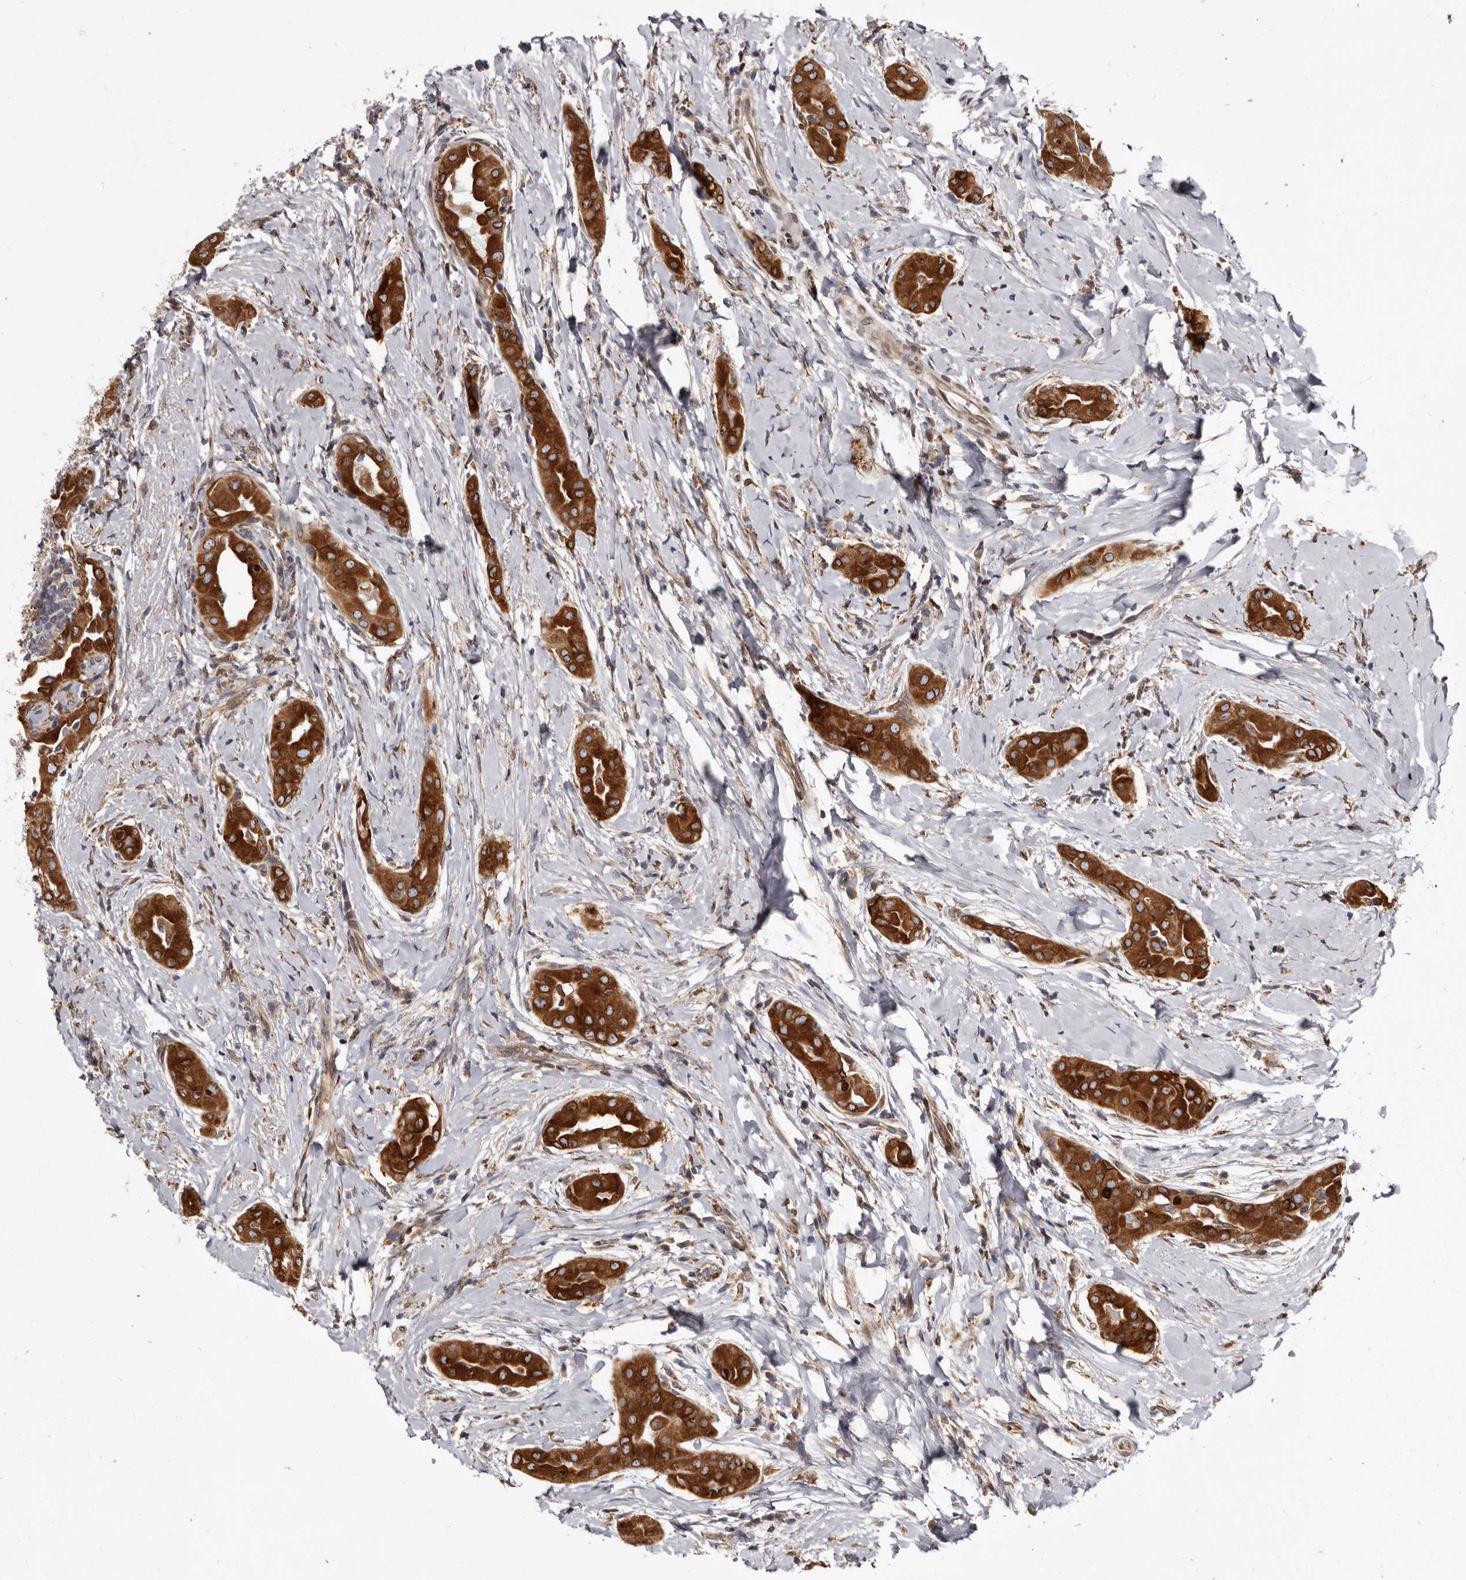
{"staining": {"intensity": "strong", "quantity": ">75%", "location": "cytoplasmic/membranous"}, "tissue": "thyroid cancer", "cell_type": "Tumor cells", "image_type": "cancer", "snomed": [{"axis": "morphology", "description": "Papillary adenocarcinoma, NOS"}, {"axis": "topography", "description": "Thyroid gland"}], "caption": "IHC staining of thyroid cancer, which displays high levels of strong cytoplasmic/membranous staining in about >75% of tumor cells indicating strong cytoplasmic/membranous protein expression. The staining was performed using DAB (3,3'-diaminobenzidine) (brown) for protein detection and nuclei were counterstained in hematoxylin (blue).", "gene": "C4orf3", "patient": {"sex": "male", "age": 33}}